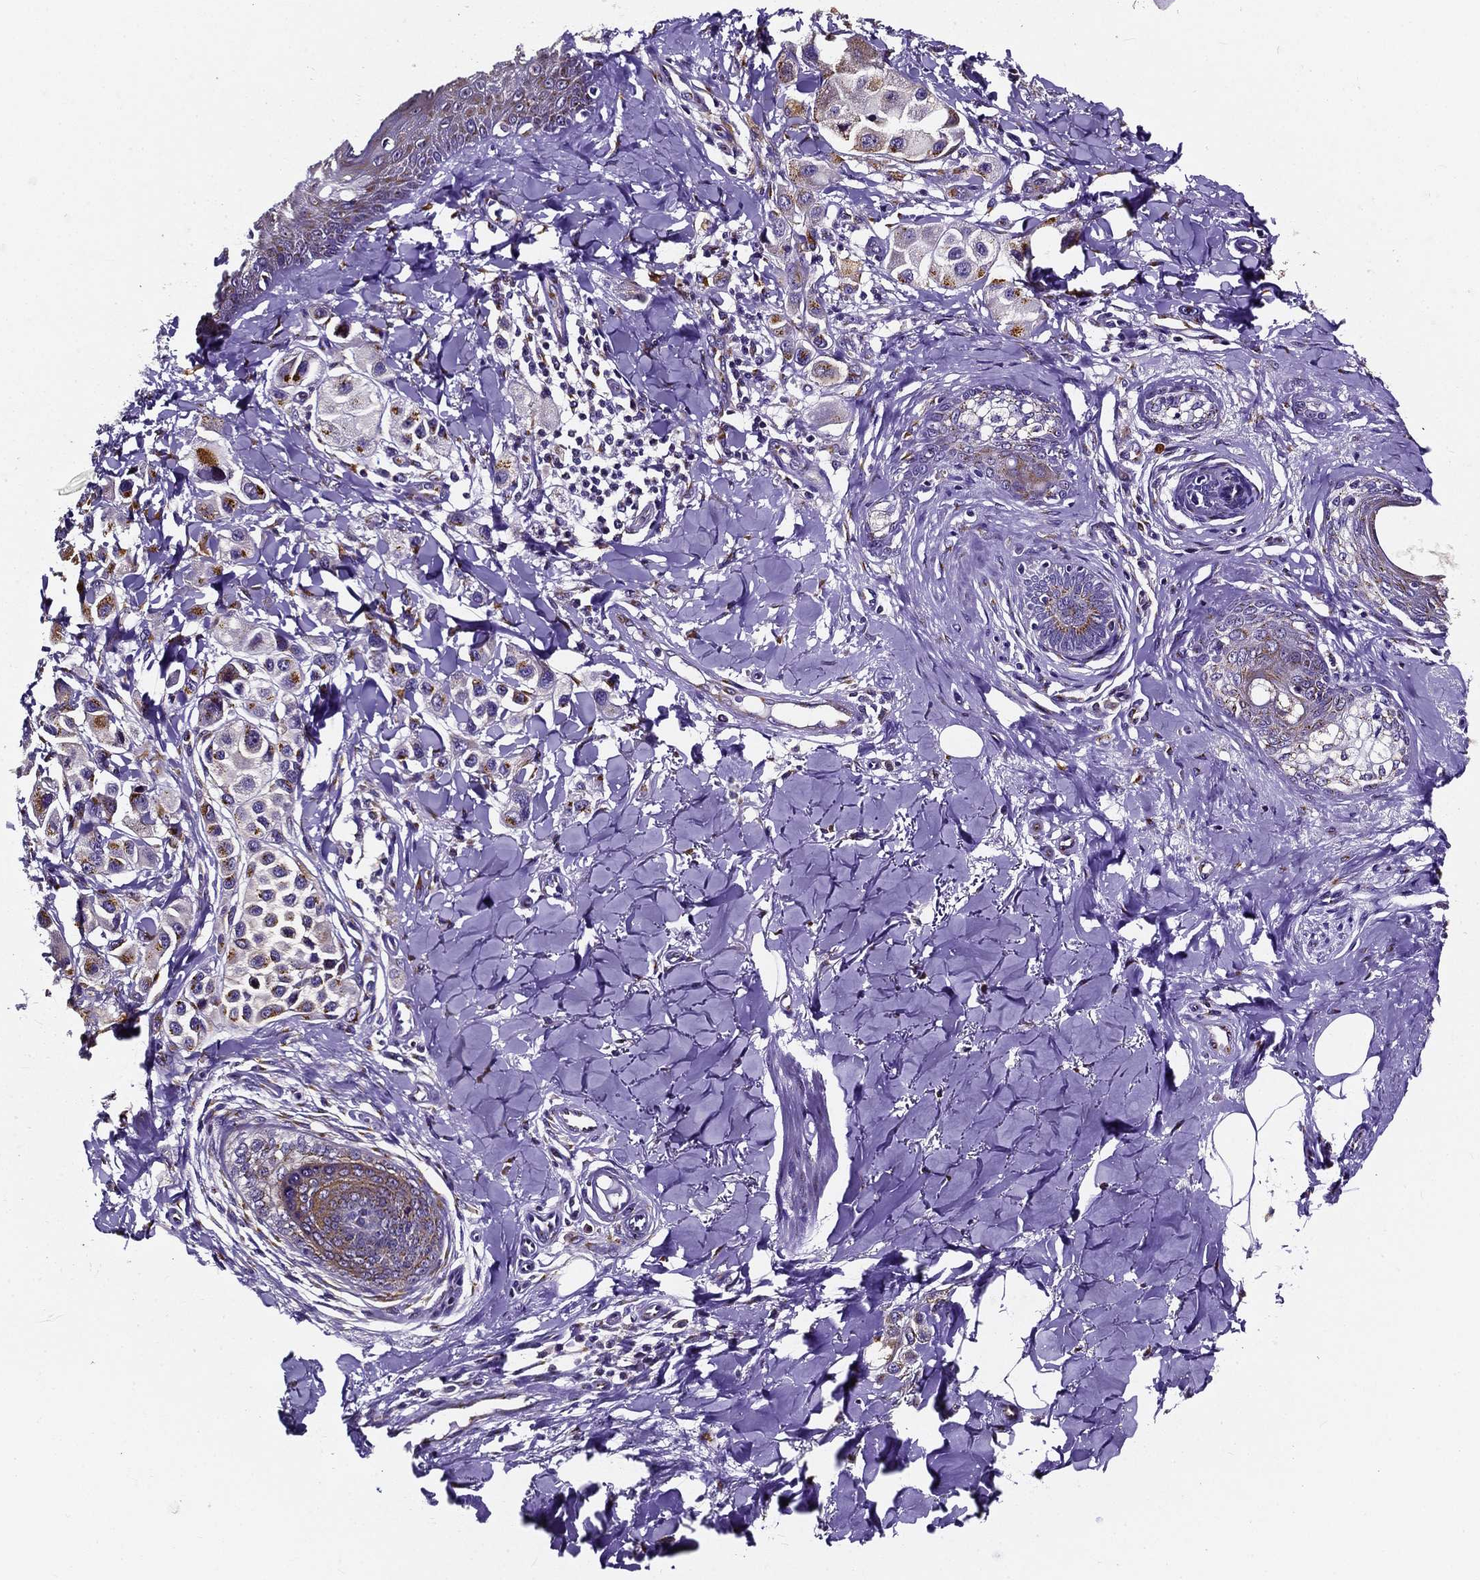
{"staining": {"intensity": "moderate", "quantity": ">75%", "location": "cytoplasmic/membranous"}, "tissue": "melanoma", "cell_type": "Tumor cells", "image_type": "cancer", "snomed": [{"axis": "morphology", "description": "Malignant melanoma, NOS"}, {"axis": "topography", "description": "Skin"}], "caption": "Brown immunohistochemical staining in human melanoma shows moderate cytoplasmic/membranous positivity in about >75% of tumor cells. (DAB (3,3'-diaminobenzidine) = brown stain, brightfield microscopy at high magnification).", "gene": "TICAM1", "patient": {"sex": "male", "age": 57}}